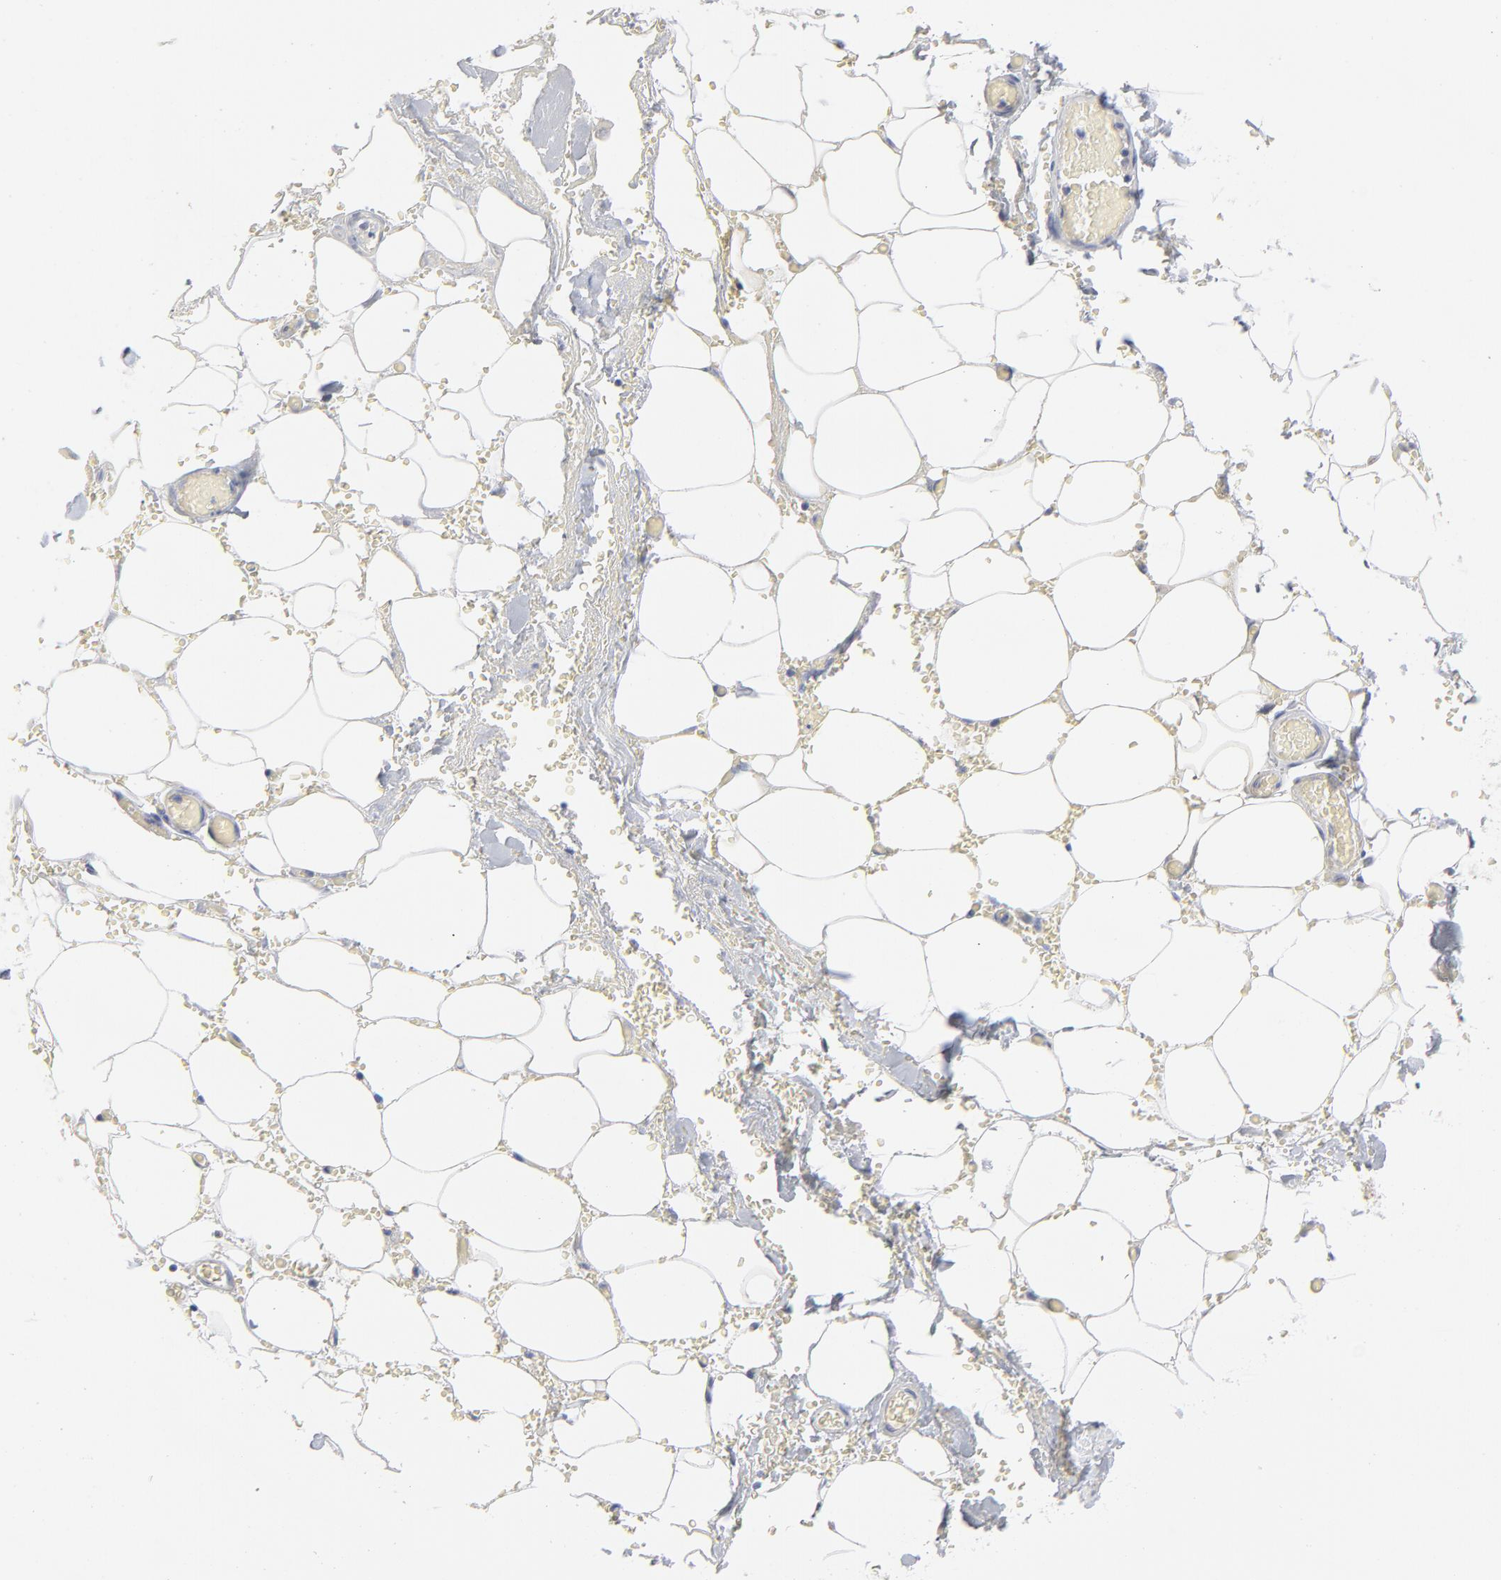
{"staining": {"intensity": "negative", "quantity": "none", "location": "none"}, "tissue": "adipose tissue", "cell_type": "Adipocytes", "image_type": "normal", "snomed": [{"axis": "morphology", "description": "Normal tissue, NOS"}, {"axis": "morphology", "description": "Cholangiocarcinoma"}, {"axis": "topography", "description": "Liver"}, {"axis": "topography", "description": "Peripheral nerve tissue"}], "caption": "The micrograph displays no staining of adipocytes in benign adipose tissue. (Immunohistochemistry, brightfield microscopy, high magnification).", "gene": "SLC16A1", "patient": {"sex": "male", "age": 50}}